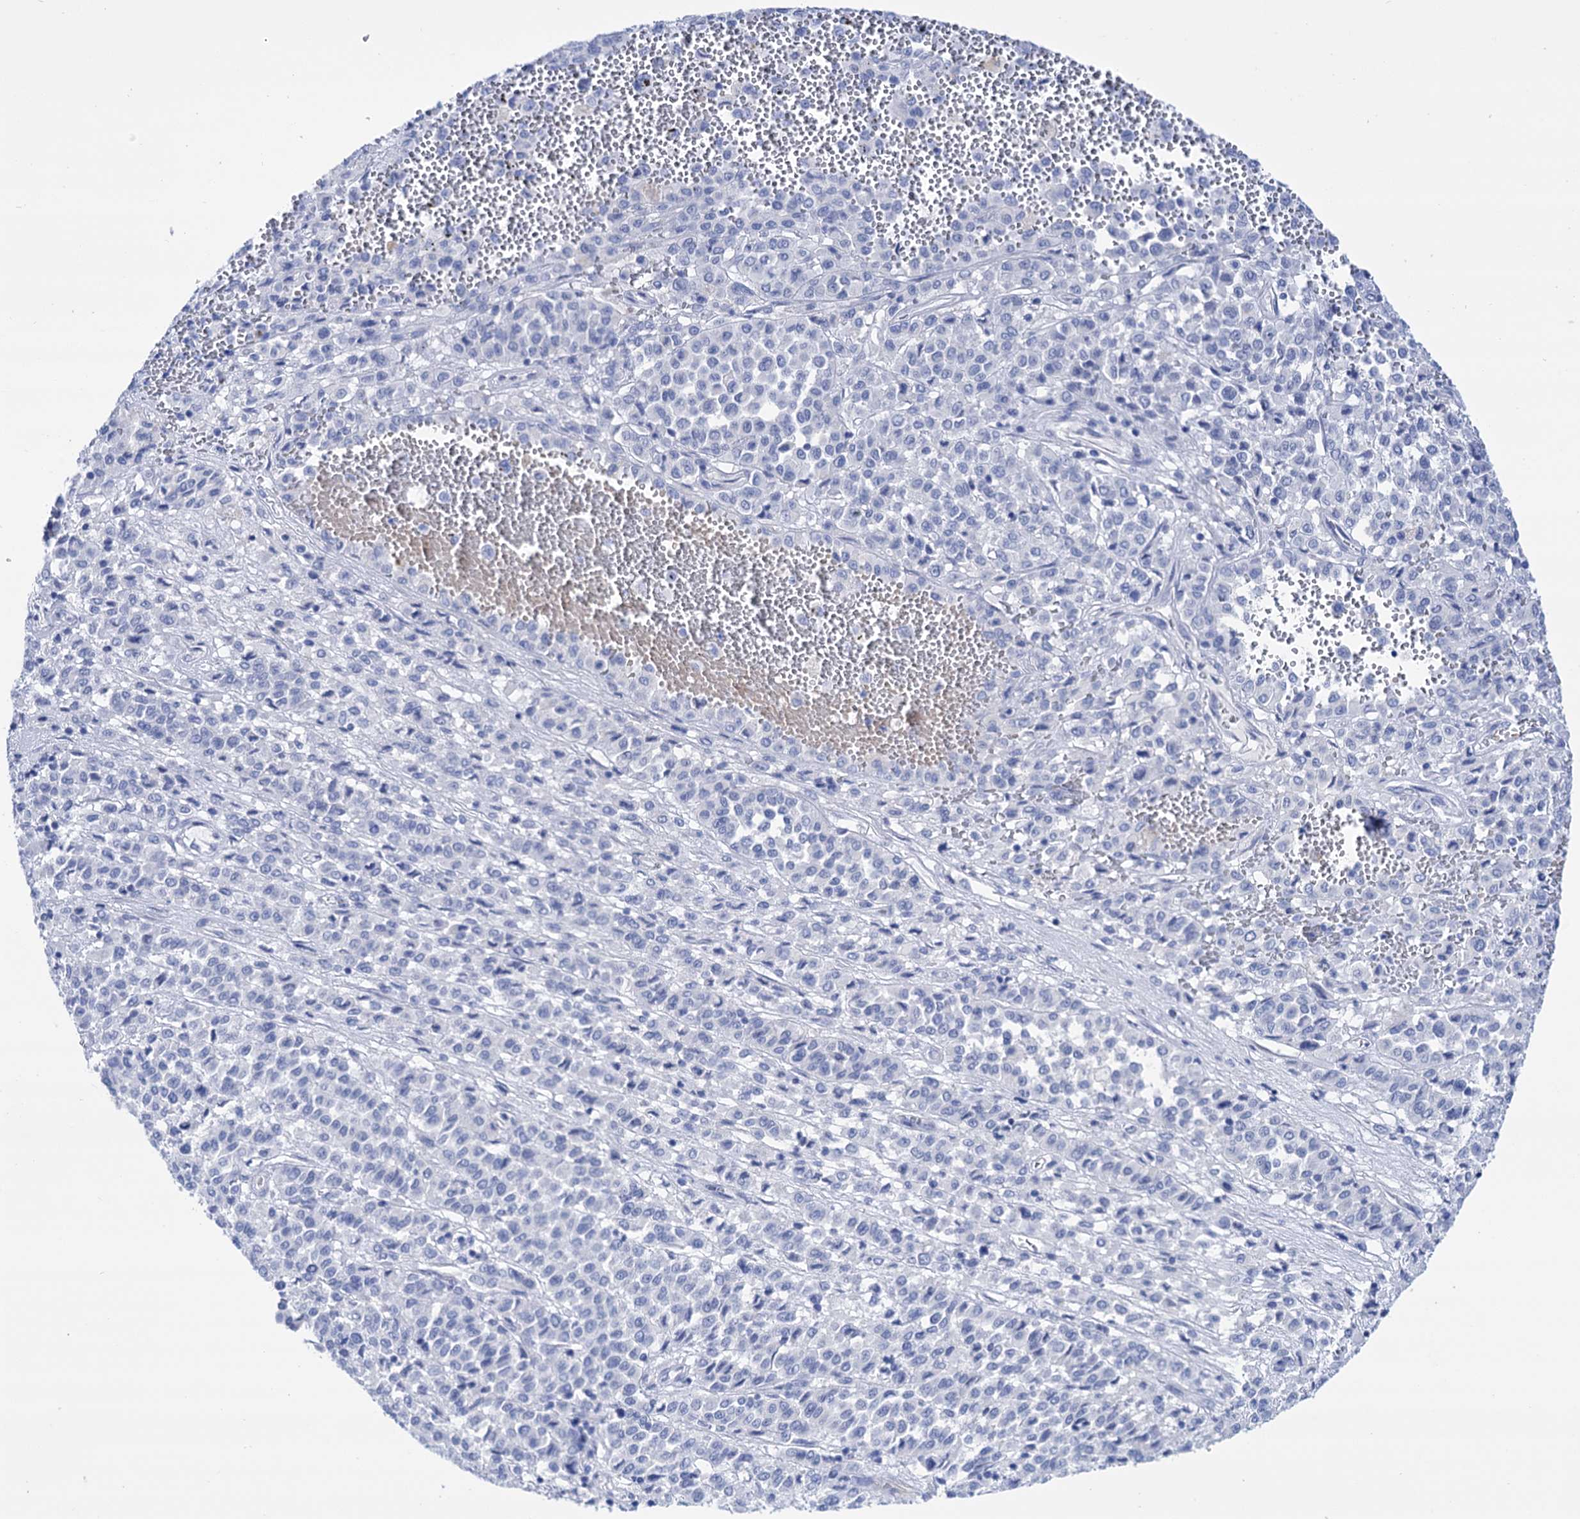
{"staining": {"intensity": "negative", "quantity": "none", "location": "none"}, "tissue": "melanoma", "cell_type": "Tumor cells", "image_type": "cancer", "snomed": [{"axis": "morphology", "description": "Malignant melanoma, Metastatic site"}, {"axis": "topography", "description": "Pancreas"}], "caption": "The histopathology image reveals no staining of tumor cells in melanoma.", "gene": "YARS2", "patient": {"sex": "female", "age": 30}}